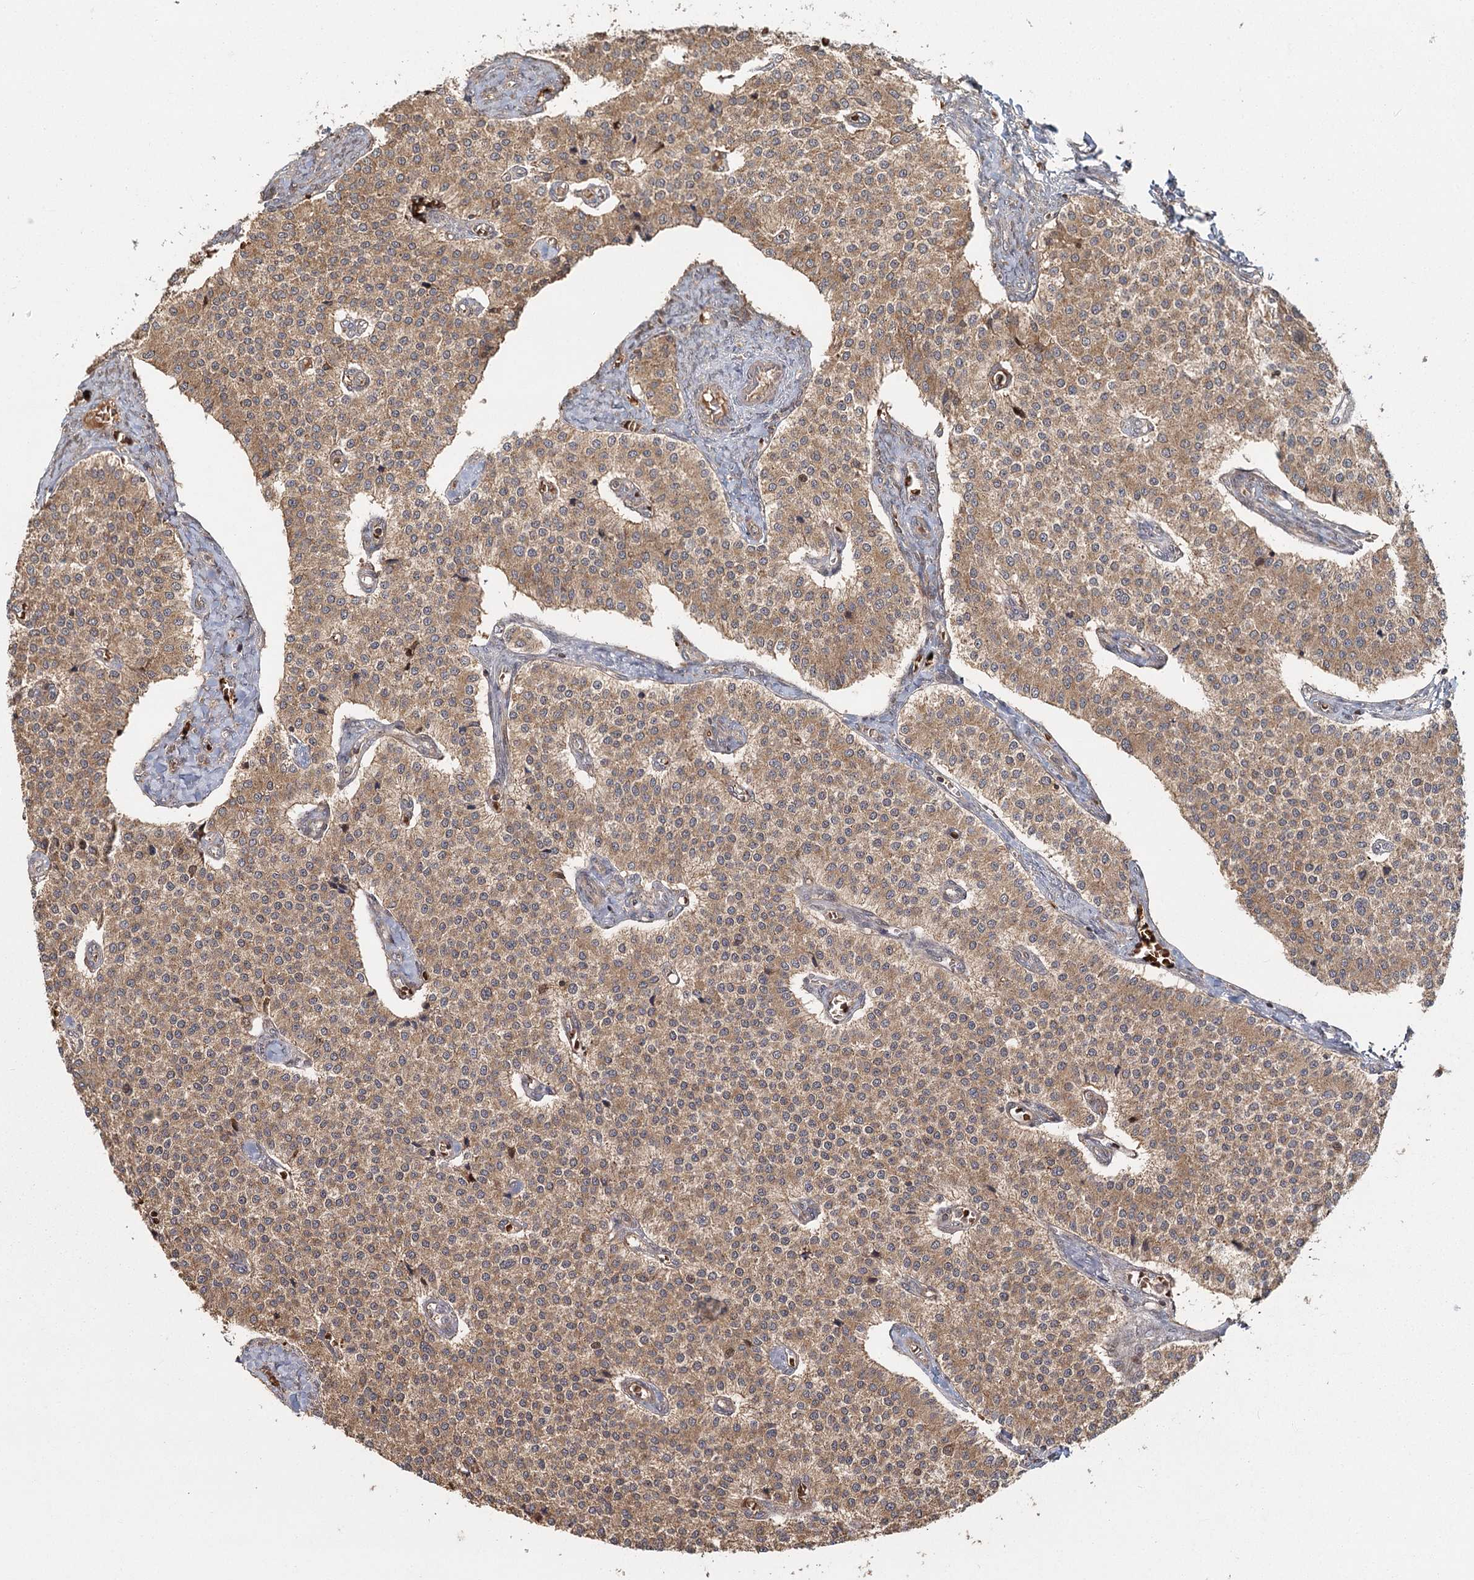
{"staining": {"intensity": "moderate", "quantity": ">75%", "location": "cytoplasmic/membranous"}, "tissue": "carcinoid", "cell_type": "Tumor cells", "image_type": "cancer", "snomed": [{"axis": "morphology", "description": "Carcinoid, malignant, NOS"}, {"axis": "topography", "description": "Colon"}], "caption": "Brown immunohistochemical staining in human carcinoid displays moderate cytoplasmic/membranous staining in approximately >75% of tumor cells.", "gene": "RAPGEF6", "patient": {"sex": "female", "age": 52}}